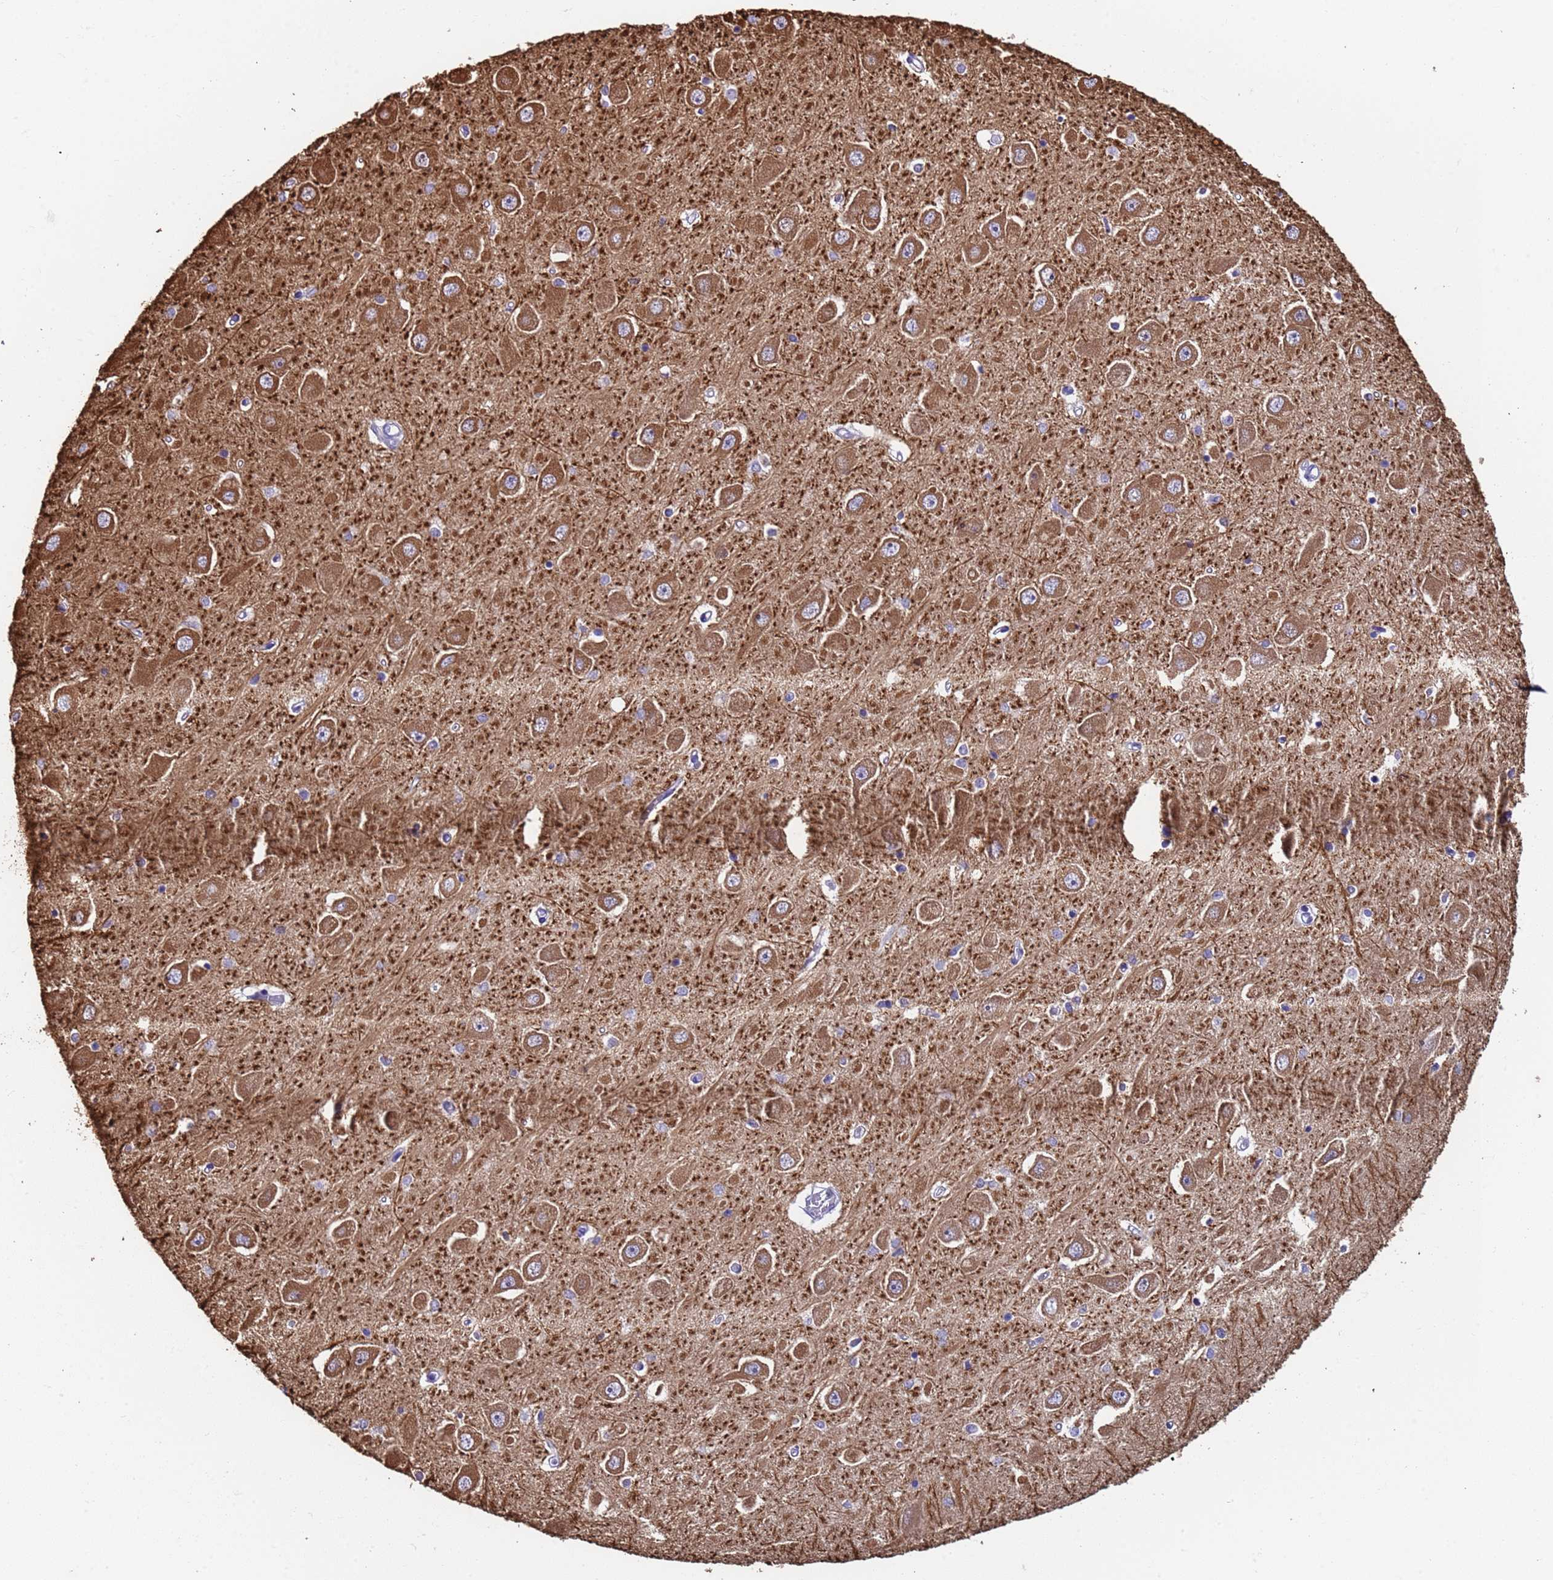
{"staining": {"intensity": "negative", "quantity": "none", "location": "none"}, "tissue": "hippocampus", "cell_type": "Glial cells", "image_type": "normal", "snomed": [{"axis": "morphology", "description": "Normal tissue, NOS"}, {"axis": "topography", "description": "Hippocampus"}], "caption": "IHC photomicrograph of unremarkable hippocampus stained for a protein (brown), which displays no staining in glial cells. (DAB IHC visualized using brightfield microscopy, high magnification).", "gene": "PAQR7", "patient": {"sex": "male", "age": 45}}